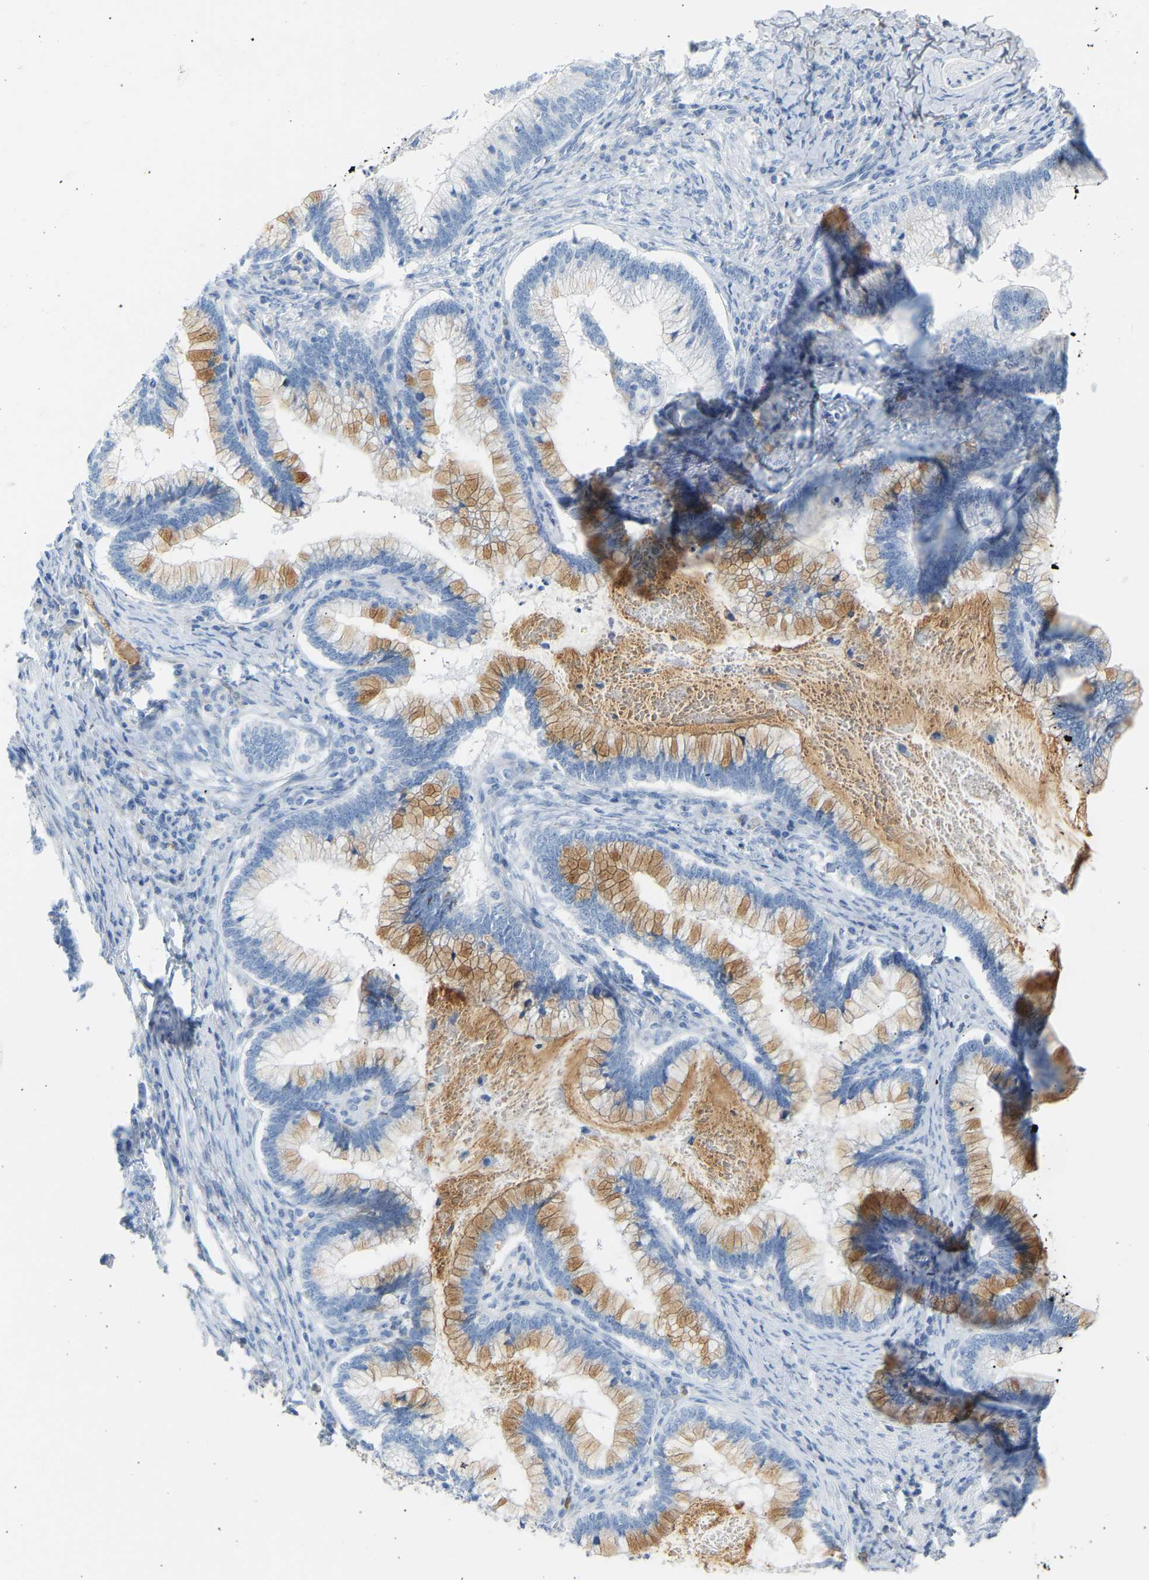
{"staining": {"intensity": "moderate", "quantity": "25%-75%", "location": "cytoplasmic/membranous"}, "tissue": "cervical cancer", "cell_type": "Tumor cells", "image_type": "cancer", "snomed": [{"axis": "morphology", "description": "Adenocarcinoma, NOS"}, {"axis": "topography", "description": "Cervix"}], "caption": "About 25%-75% of tumor cells in adenocarcinoma (cervical) exhibit moderate cytoplasmic/membranous protein staining as visualized by brown immunohistochemical staining.", "gene": "GNAS", "patient": {"sex": "female", "age": 36}}